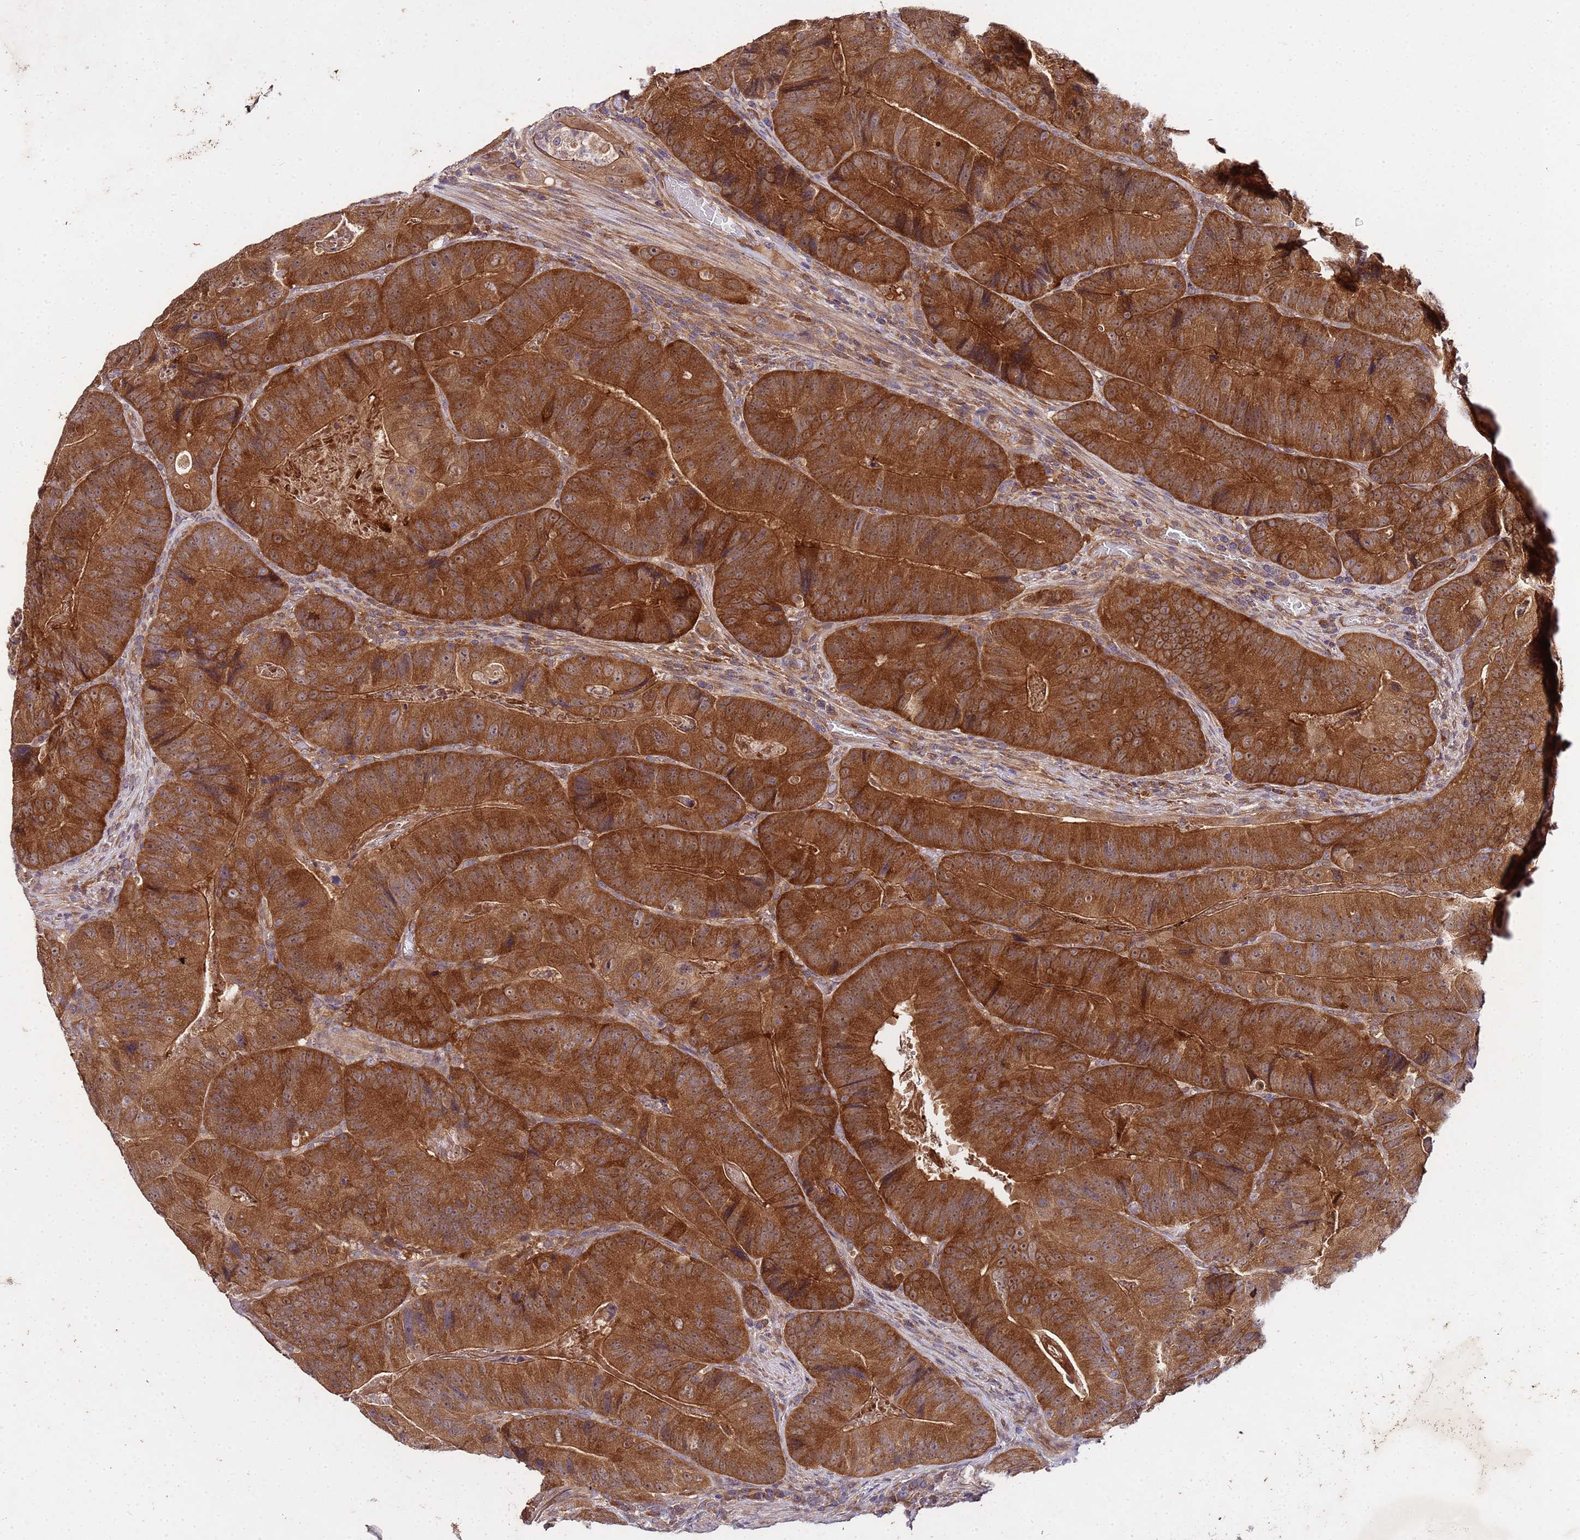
{"staining": {"intensity": "strong", "quantity": ">75%", "location": "cytoplasmic/membranous"}, "tissue": "colorectal cancer", "cell_type": "Tumor cells", "image_type": "cancer", "snomed": [{"axis": "morphology", "description": "Adenocarcinoma, NOS"}, {"axis": "topography", "description": "Colon"}], "caption": "Colorectal cancer (adenocarcinoma) stained for a protein (brown) demonstrates strong cytoplasmic/membranous positive staining in approximately >75% of tumor cells.", "gene": "GSPT2", "patient": {"sex": "female", "age": 86}}